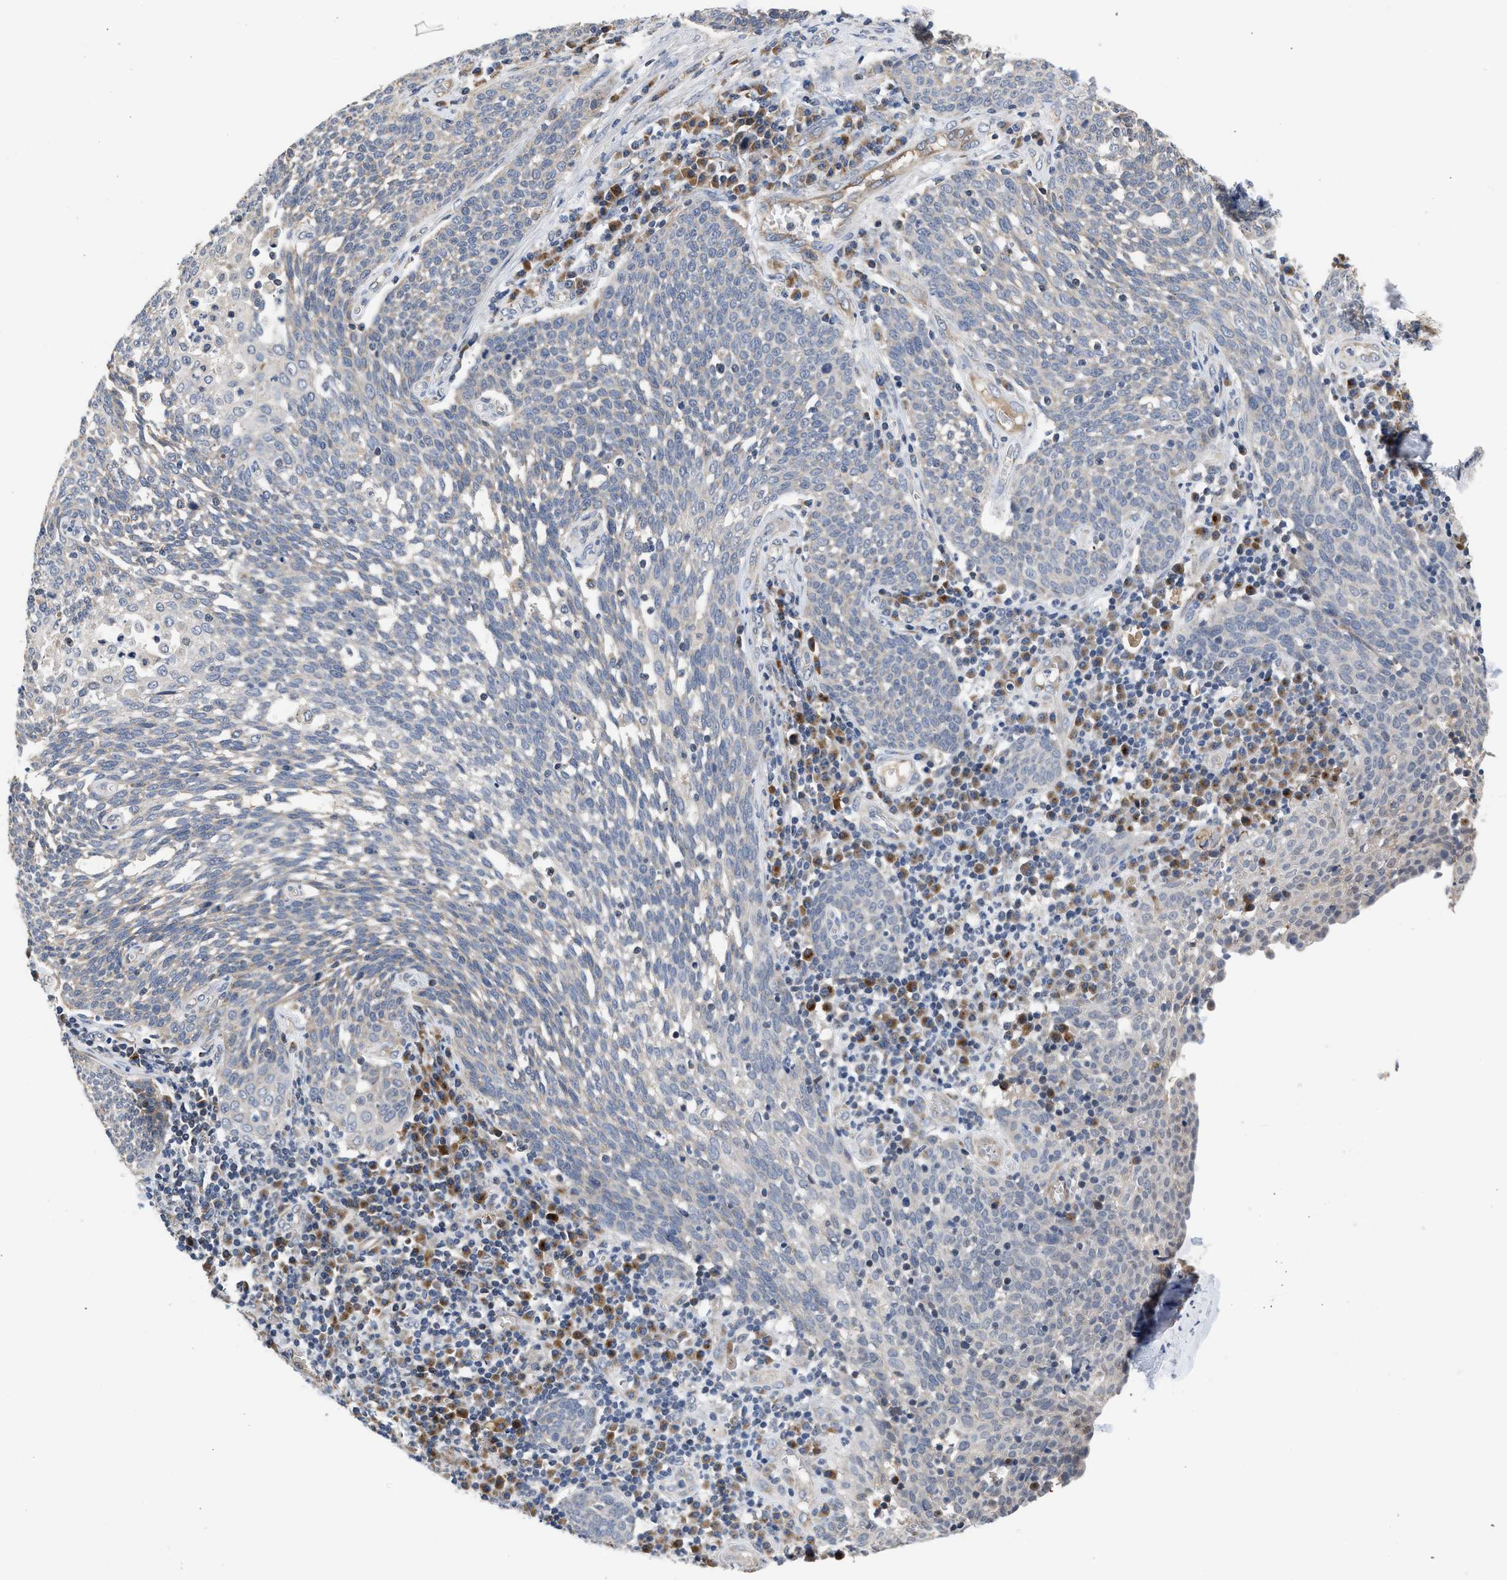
{"staining": {"intensity": "weak", "quantity": ">75%", "location": "cytoplasmic/membranous"}, "tissue": "cervical cancer", "cell_type": "Tumor cells", "image_type": "cancer", "snomed": [{"axis": "morphology", "description": "Squamous cell carcinoma, NOS"}, {"axis": "topography", "description": "Cervix"}], "caption": "The immunohistochemical stain labels weak cytoplasmic/membranous expression in tumor cells of cervical cancer (squamous cell carcinoma) tissue. The protein is stained brown, and the nuclei are stained in blue (DAB IHC with brightfield microscopy, high magnification).", "gene": "PIM1", "patient": {"sex": "female", "age": 34}}